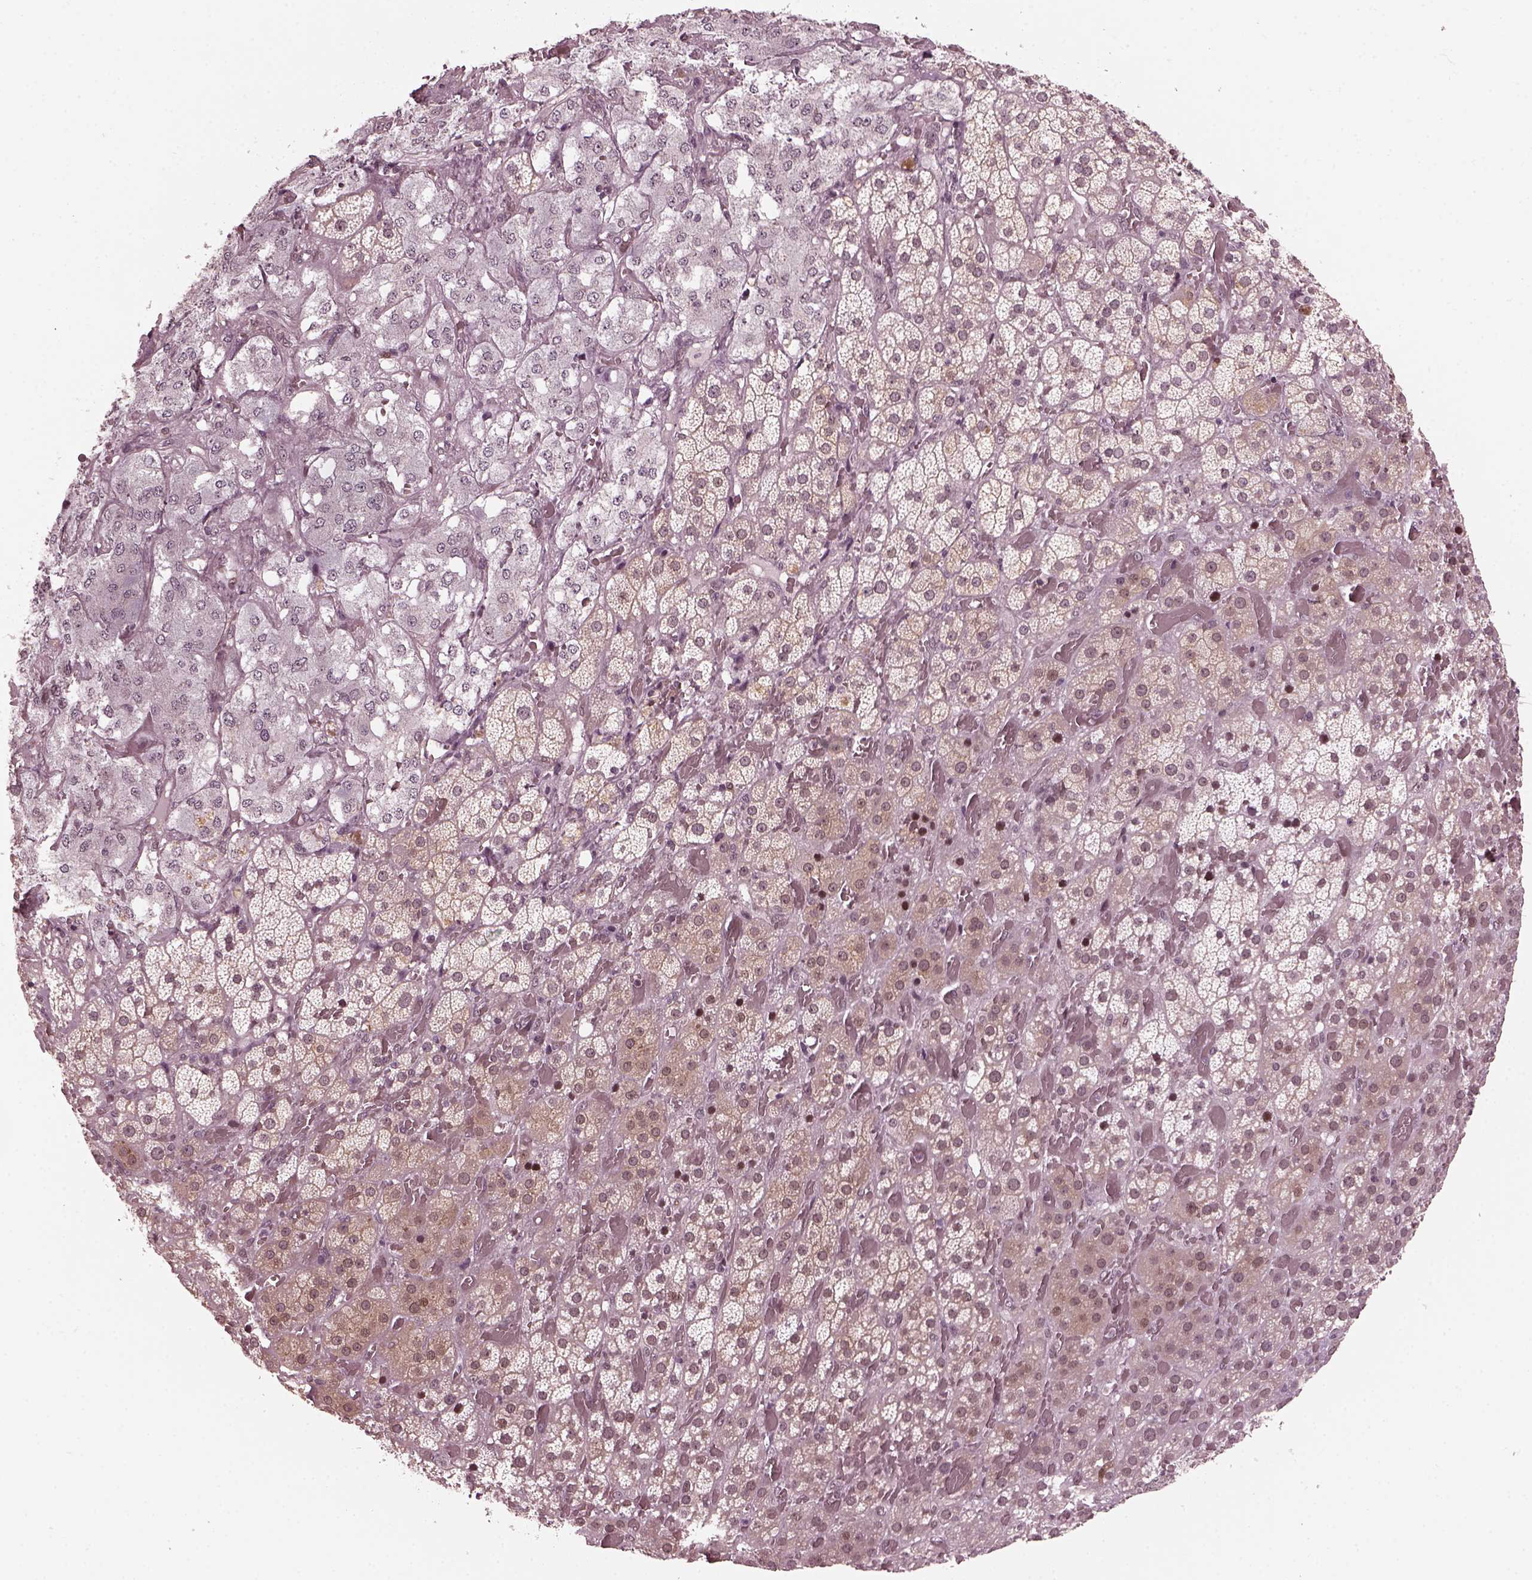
{"staining": {"intensity": "moderate", "quantity": "<25%", "location": "nuclear"}, "tissue": "adrenal gland", "cell_type": "Glandular cells", "image_type": "normal", "snomed": [{"axis": "morphology", "description": "Normal tissue, NOS"}, {"axis": "topography", "description": "Adrenal gland"}], "caption": "Immunohistochemistry image of benign adrenal gland: adrenal gland stained using immunohistochemistry (IHC) reveals low levels of moderate protein expression localized specifically in the nuclear of glandular cells, appearing as a nuclear brown color.", "gene": "TRIB3", "patient": {"sex": "male", "age": 57}}